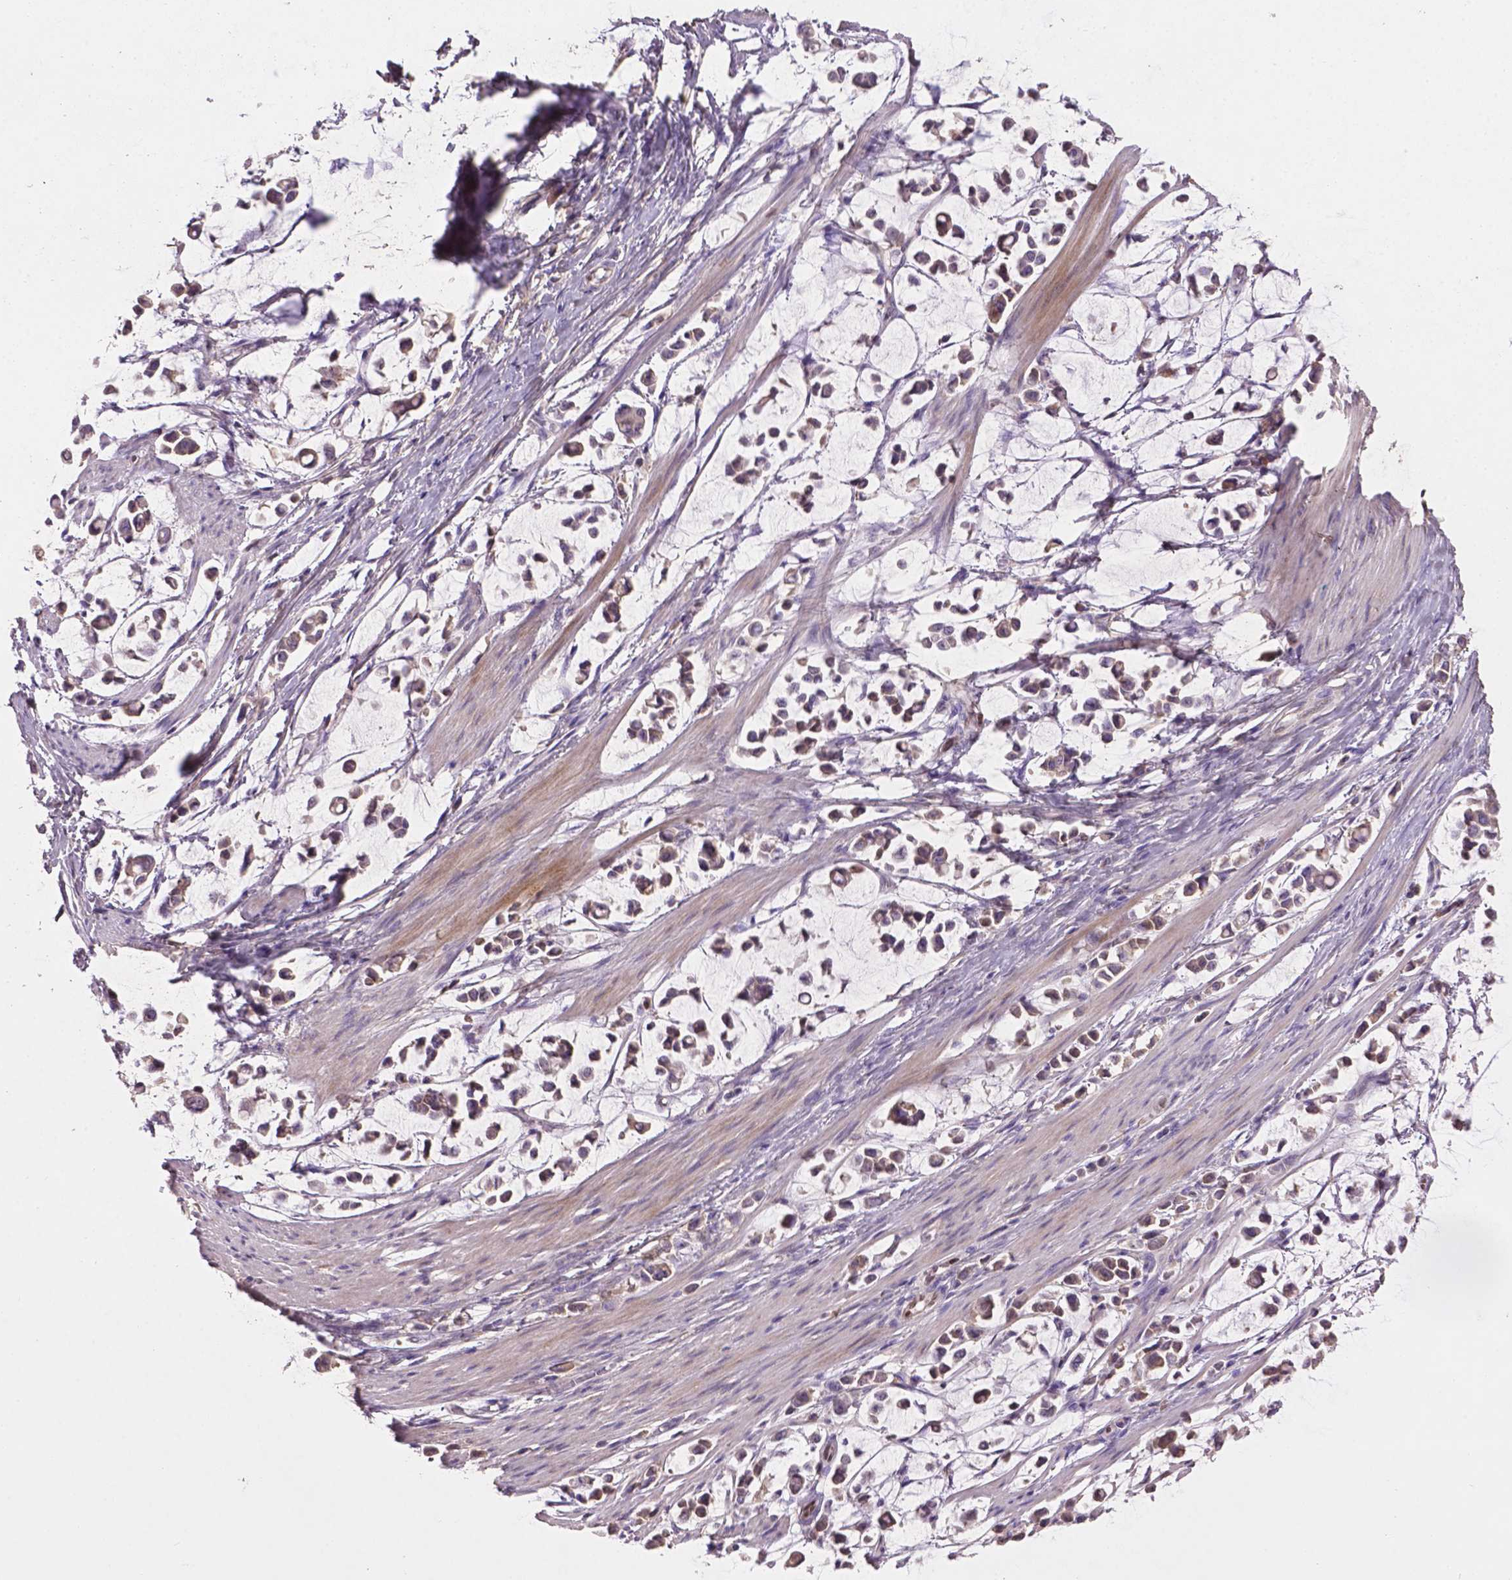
{"staining": {"intensity": "weak", "quantity": "<25%", "location": "nuclear"}, "tissue": "stomach cancer", "cell_type": "Tumor cells", "image_type": "cancer", "snomed": [{"axis": "morphology", "description": "Adenocarcinoma, NOS"}, {"axis": "topography", "description": "Stomach"}], "caption": "Immunohistochemistry (IHC) micrograph of neoplastic tissue: stomach cancer stained with DAB (3,3'-diaminobenzidine) exhibits no significant protein positivity in tumor cells. (Immunohistochemistry (IHC), brightfield microscopy, high magnification).", "gene": "SOX17", "patient": {"sex": "male", "age": 82}}